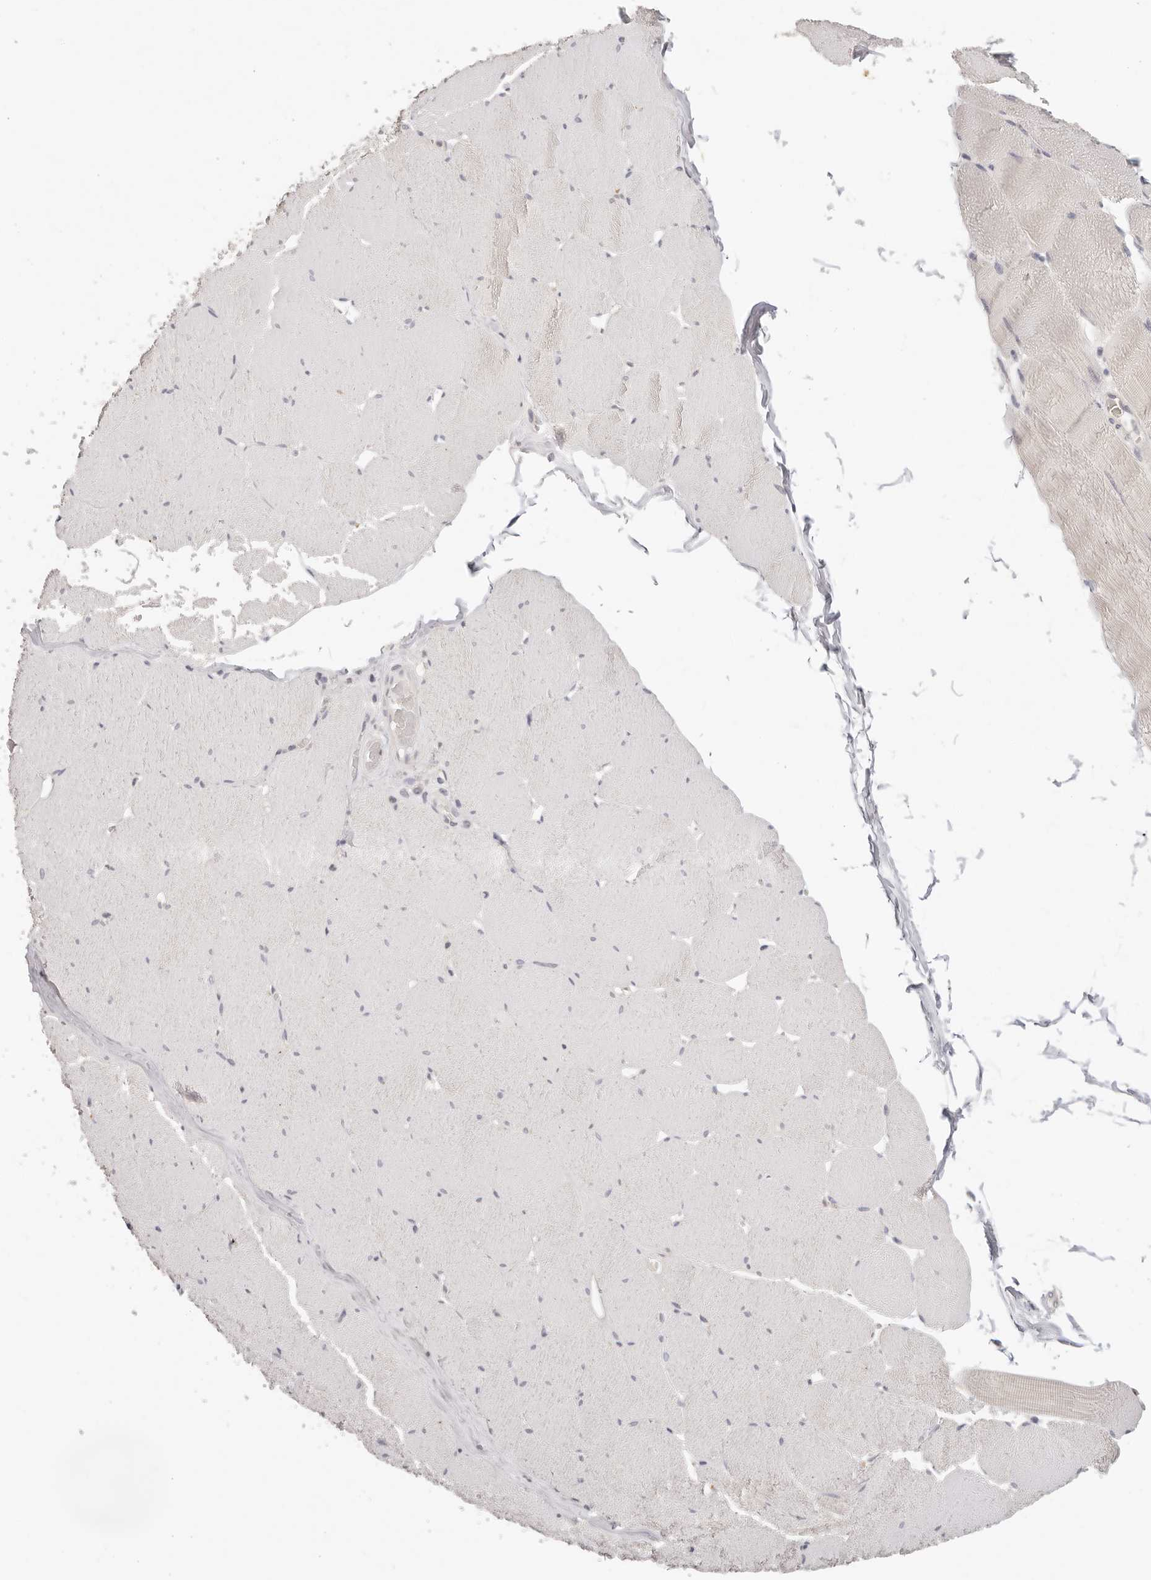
{"staining": {"intensity": "negative", "quantity": "none", "location": "none"}, "tissue": "skeletal muscle", "cell_type": "Myocytes", "image_type": "normal", "snomed": [{"axis": "morphology", "description": "Normal tissue, NOS"}, {"axis": "topography", "description": "Skeletal muscle"}], "caption": "IHC of normal human skeletal muscle exhibits no staining in myocytes.", "gene": "GGPS1", "patient": {"sex": "male", "age": 62}}